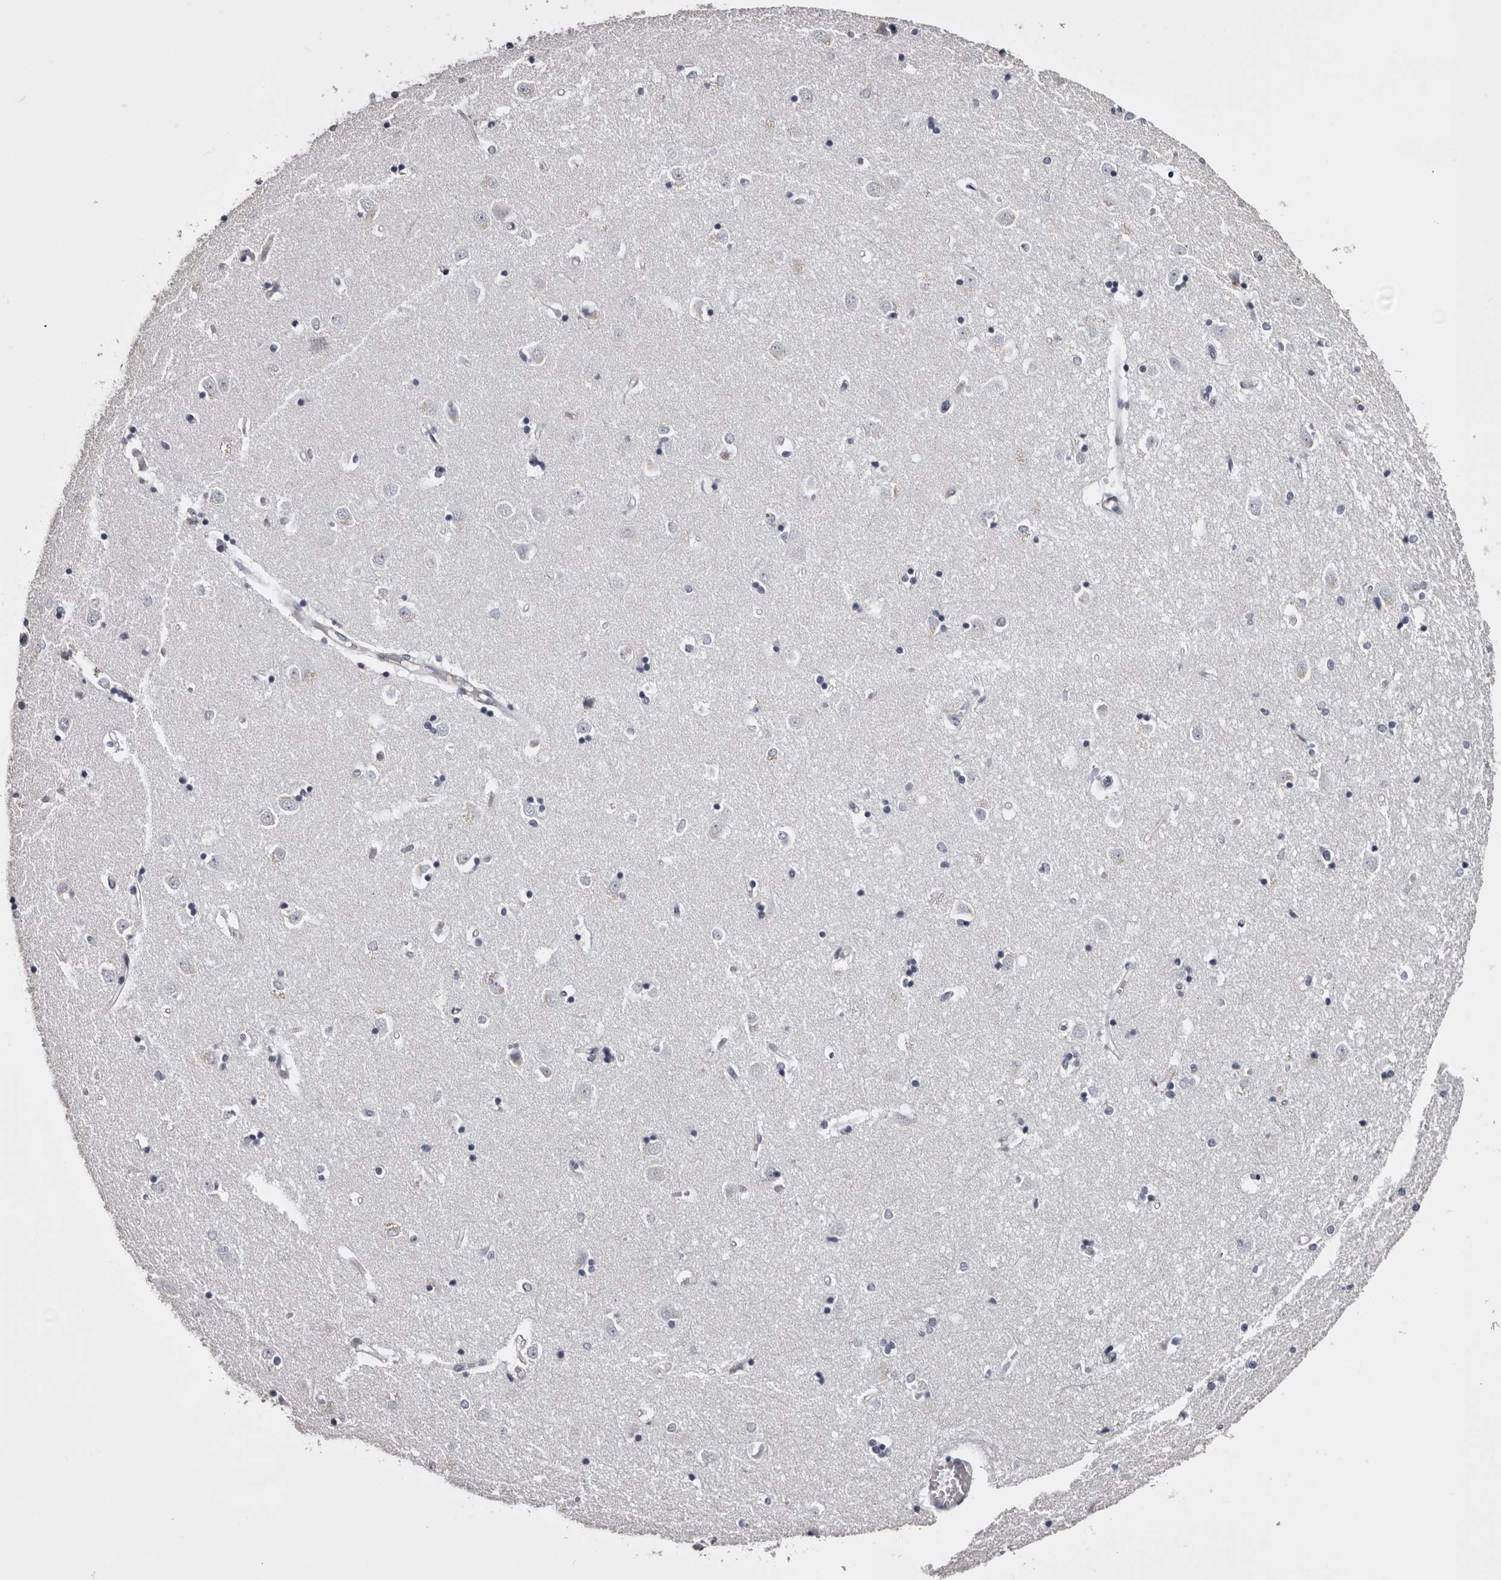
{"staining": {"intensity": "negative", "quantity": "none", "location": "none"}, "tissue": "caudate", "cell_type": "Glial cells", "image_type": "normal", "snomed": [{"axis": "morphology", "description": "Normal tissue, NOS"}, {"axis": "topography", "description": "Lateral ventricle wall"}], "caption": "The photomicrograph demonstrates no staining of glial cells in benign caudate.", "gene": "LAD1", "patient": {"sex": "male", "age": 45}}